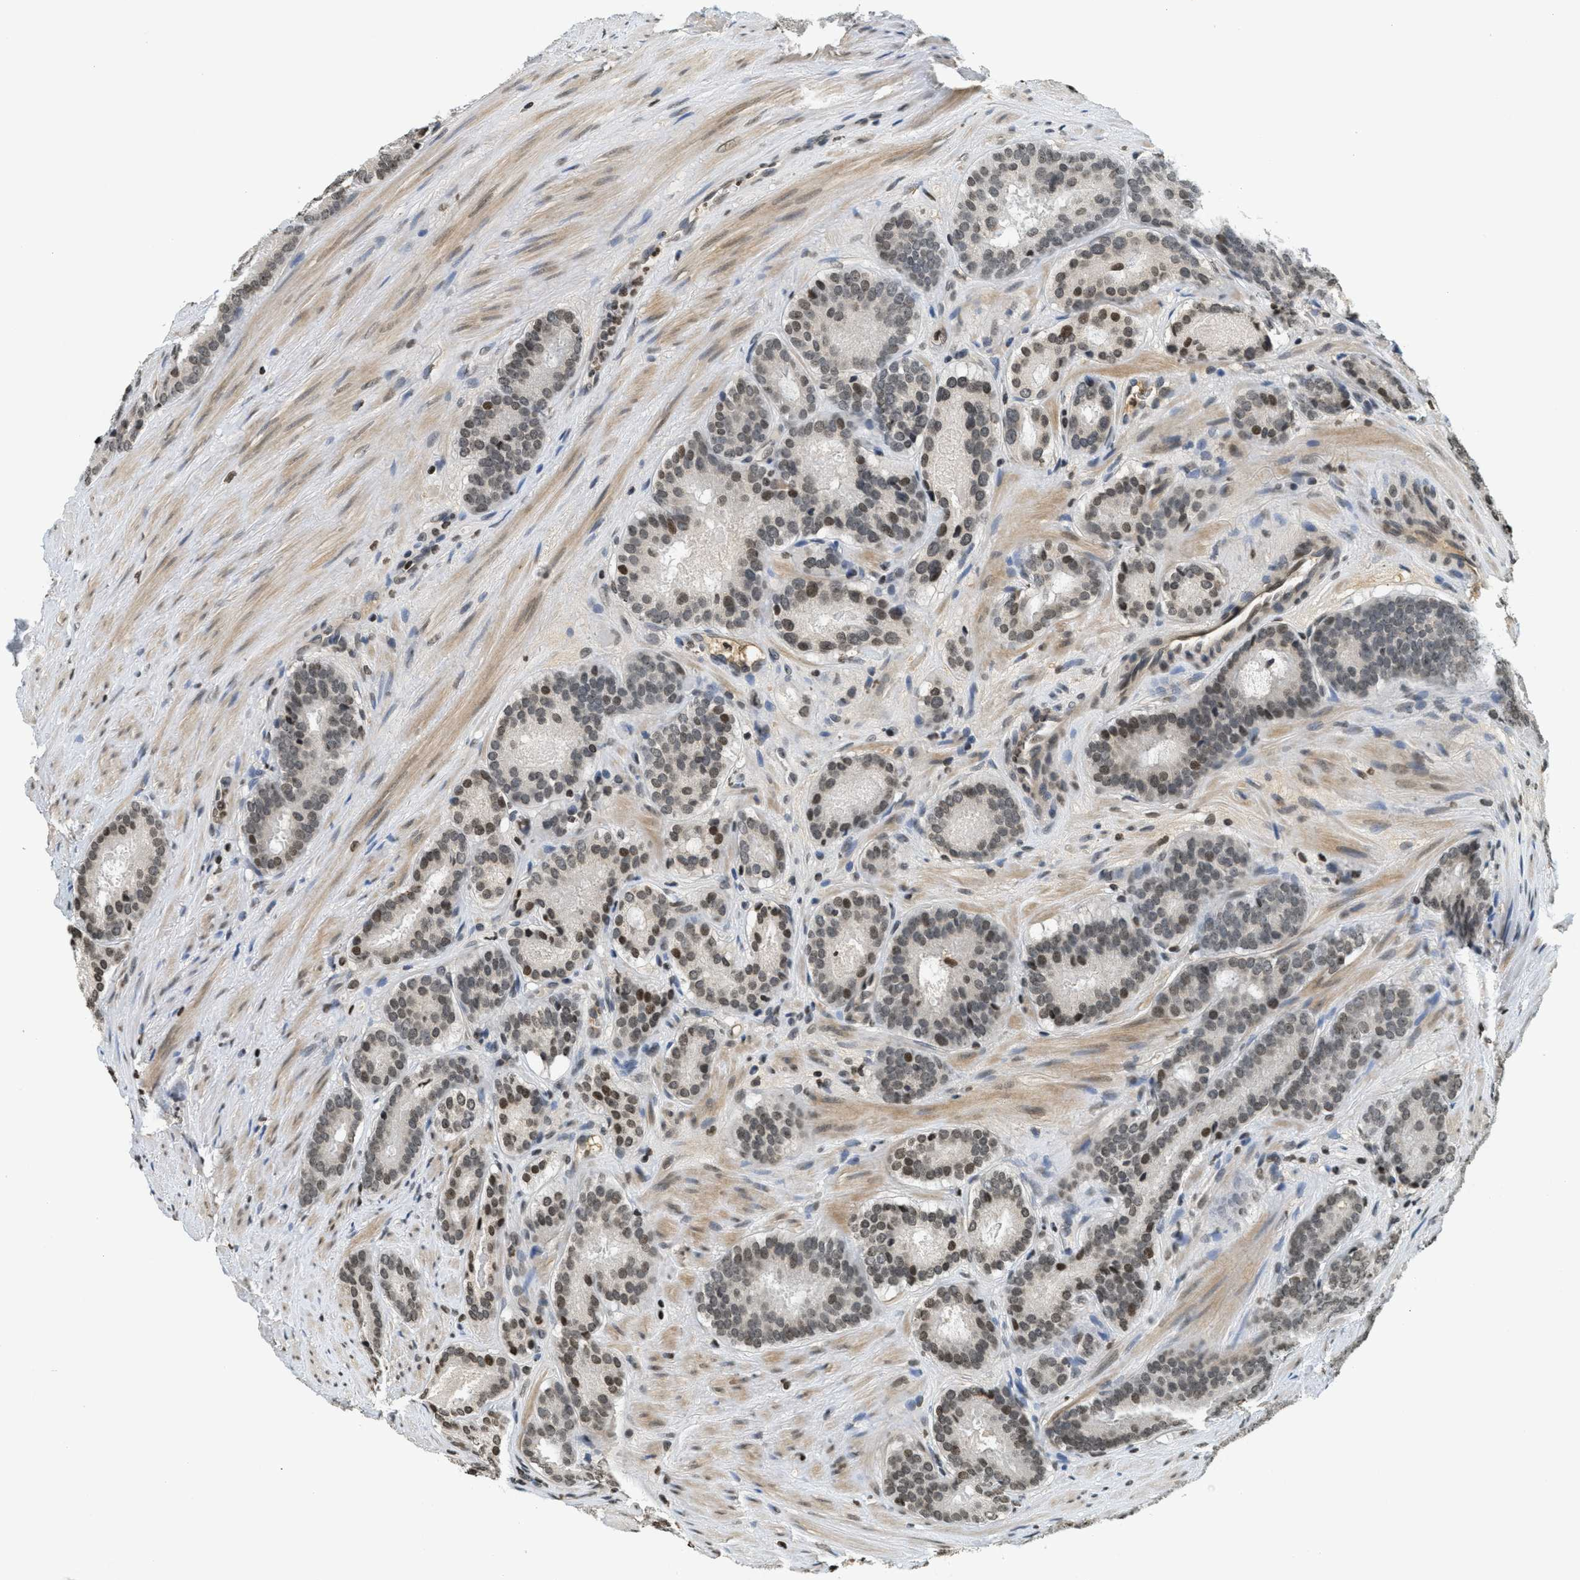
{"staining": {"intensity": "moderate", "quantity": "25%-75%", "location": "nuclear"}, "tissue": "prostate cancer", "cell_type": "Tumor cells", "image_type": "cancer", "snomed": [{"axis": "morphology", "description": "Adenocarcinoma, Low grade"}, {"axis": "topography", "description": "Prostate"}], "caption": "Immunohistochemical staining of adenocarcinoma (low-grade) (prostate) demonstrates medium levels of moderate nuclear protein positivity in approximately 25%-75% of tumor cells. Immunohistochemistry (ihc) stains the protein of interest in brown and the nuclei are stained blue.", "gene": "LDB2", "patient": {"sex": "male", "age": 69}}